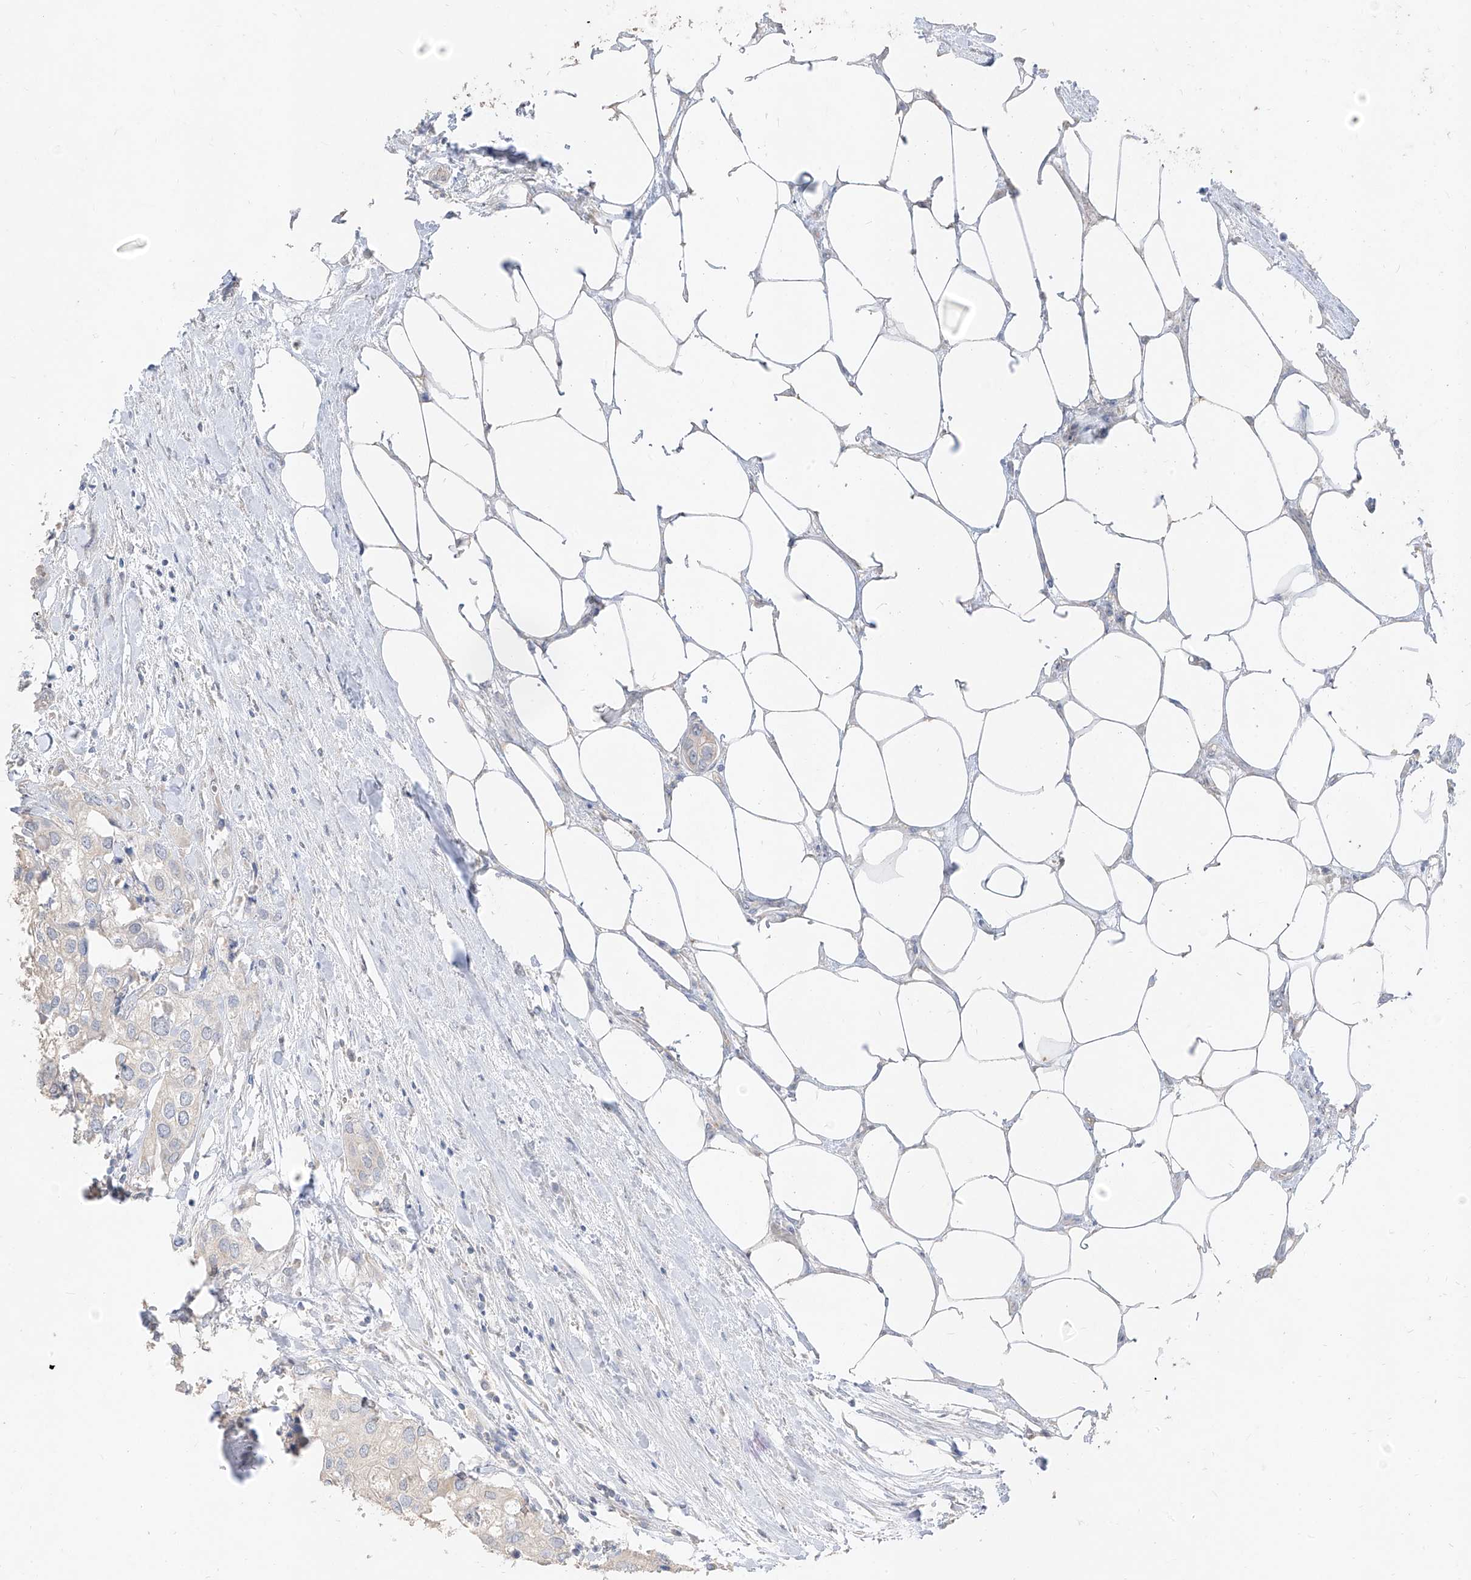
{"staining": {"intensity": "negative", "quantity": "none", "location": "none"}, "tissue": "urothelial cancer", "cell_type": "Tumor cells", "image_type": "cancer", "snomed": [{"axis": "morphology", "description": "Urothelial carcinoma, High grade"}, {"axis": "topography", "description": "Urinary bladder"}], "caption": "IHC of human urothelial cancer exhibits no positivity in tumor cells.", "gene": "ZZEF1", "patient": {"sex": "male", "age": 64}}